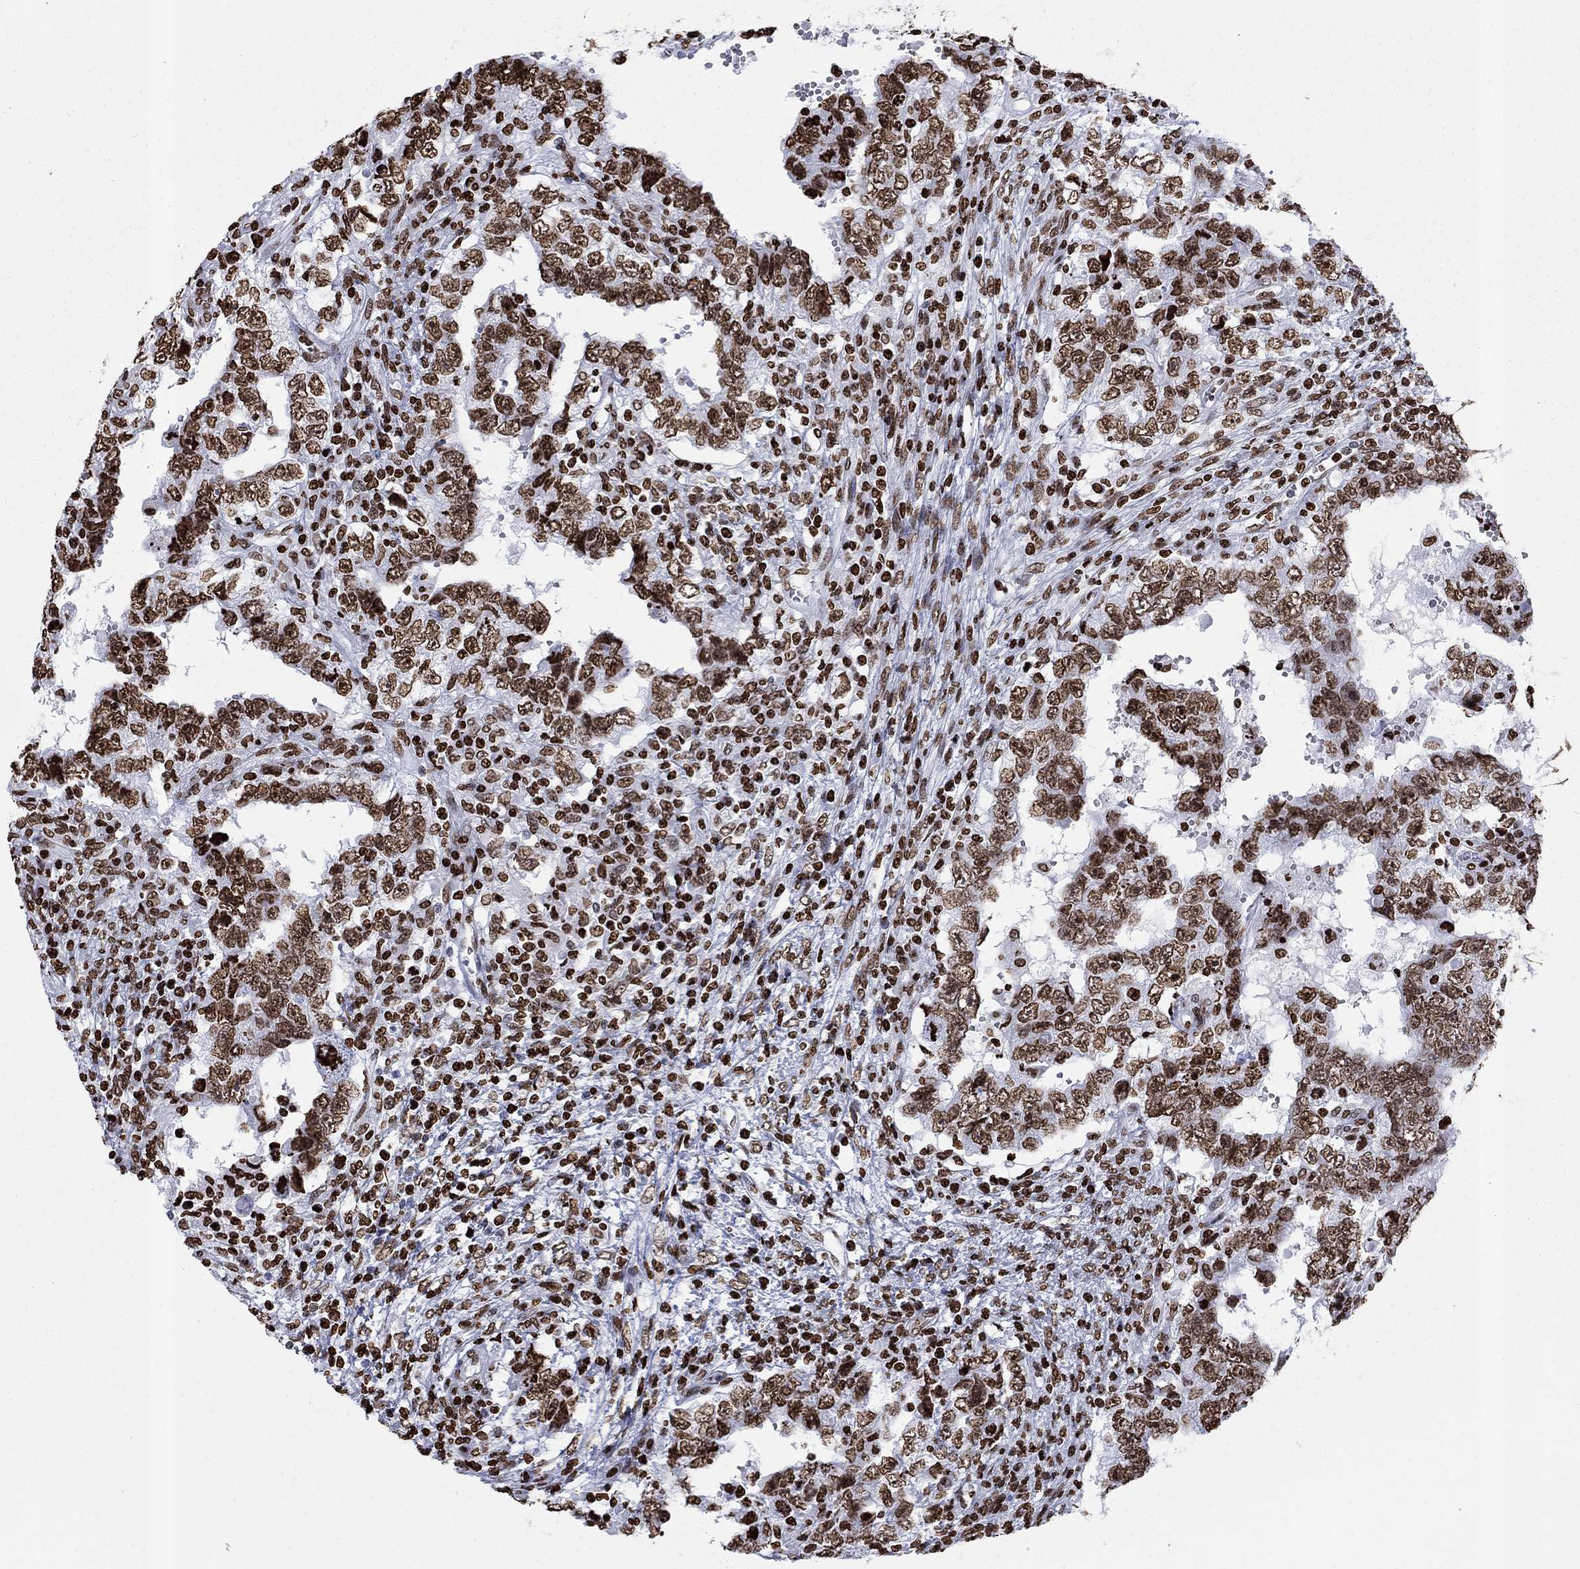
{"staining": {"intensity": "moderate", "quantity": ">75%", "location": "nuclear"}, "tissue": "testis cancer", "cell_type": "Tumor cells", "image_type": "cancer", "snomed": [{"axis": "morphology", "description": "Carcinoma, Embryonal, NOS"}, {"axis": "topography", "description": "Testis"}], "caption": "Protein expression analysis of testis cancer (embryonal carcinoma) demonstrates moderate nuclear staining in about >75% of tumor cells.", "gene": "H1-5", "patient": {"sex": "male", "age": 26}}